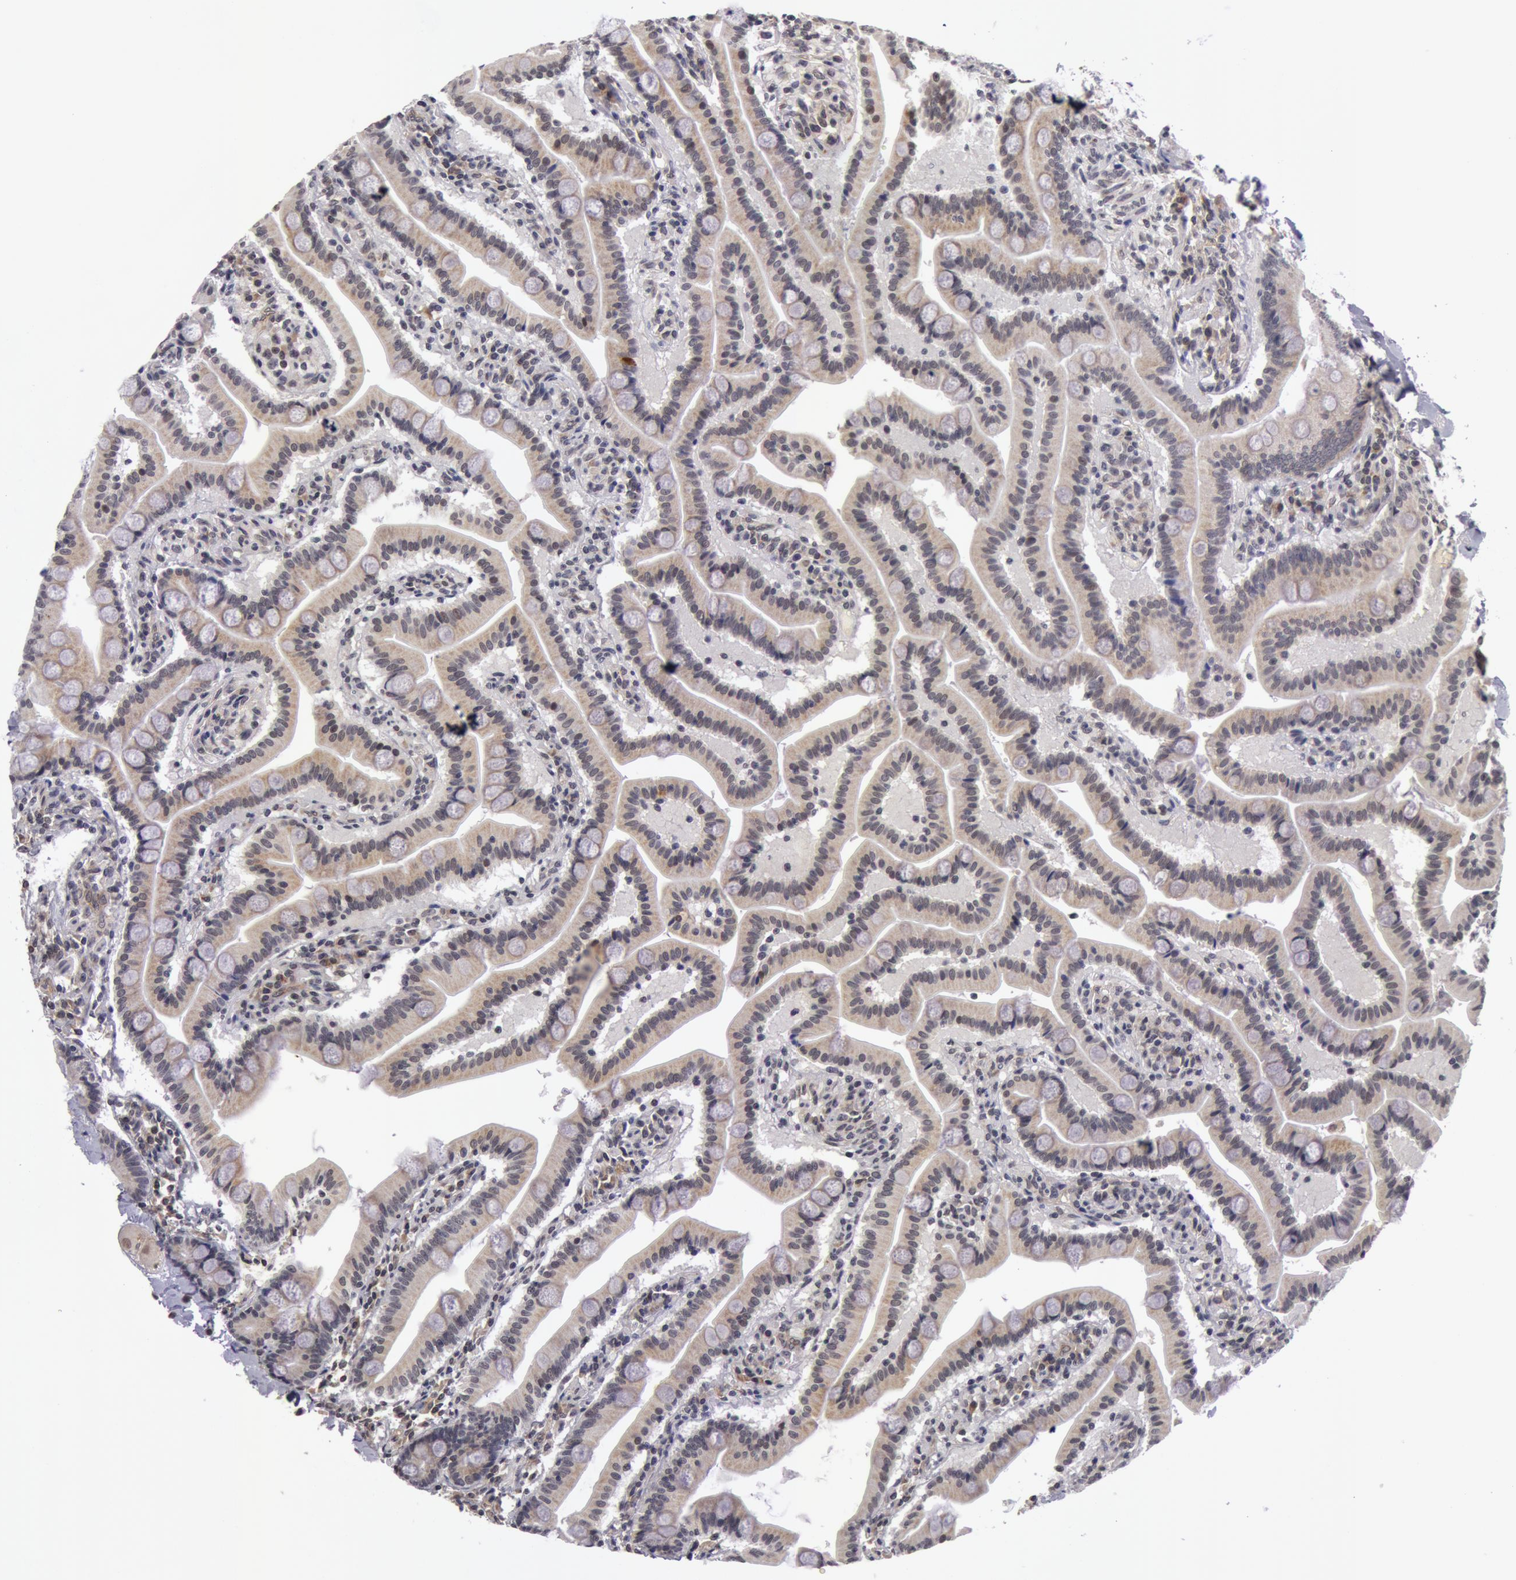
{"staining": {"intensity": "weak", "quantity": "25%-75%", "location": "cytoplasmic/membranous"}, "tissue": "duodenum", "cell_type": "Glandular cells", "image_type": "normal", "snomed": [{"axis": "morphology", "description": "Normal tissue, NOS"}, {"axis": "topography", "description": "Duodenum"}], "caption": "A brown stain shows weak cytoplasmic/membranous expression of a protein in glandular cells of benign duodenum. (brown staining indicates protein expression, while blue staining denotes nuclei).", "gene": "SYTL4", "patient": {"sex": "female", "age": 77}}